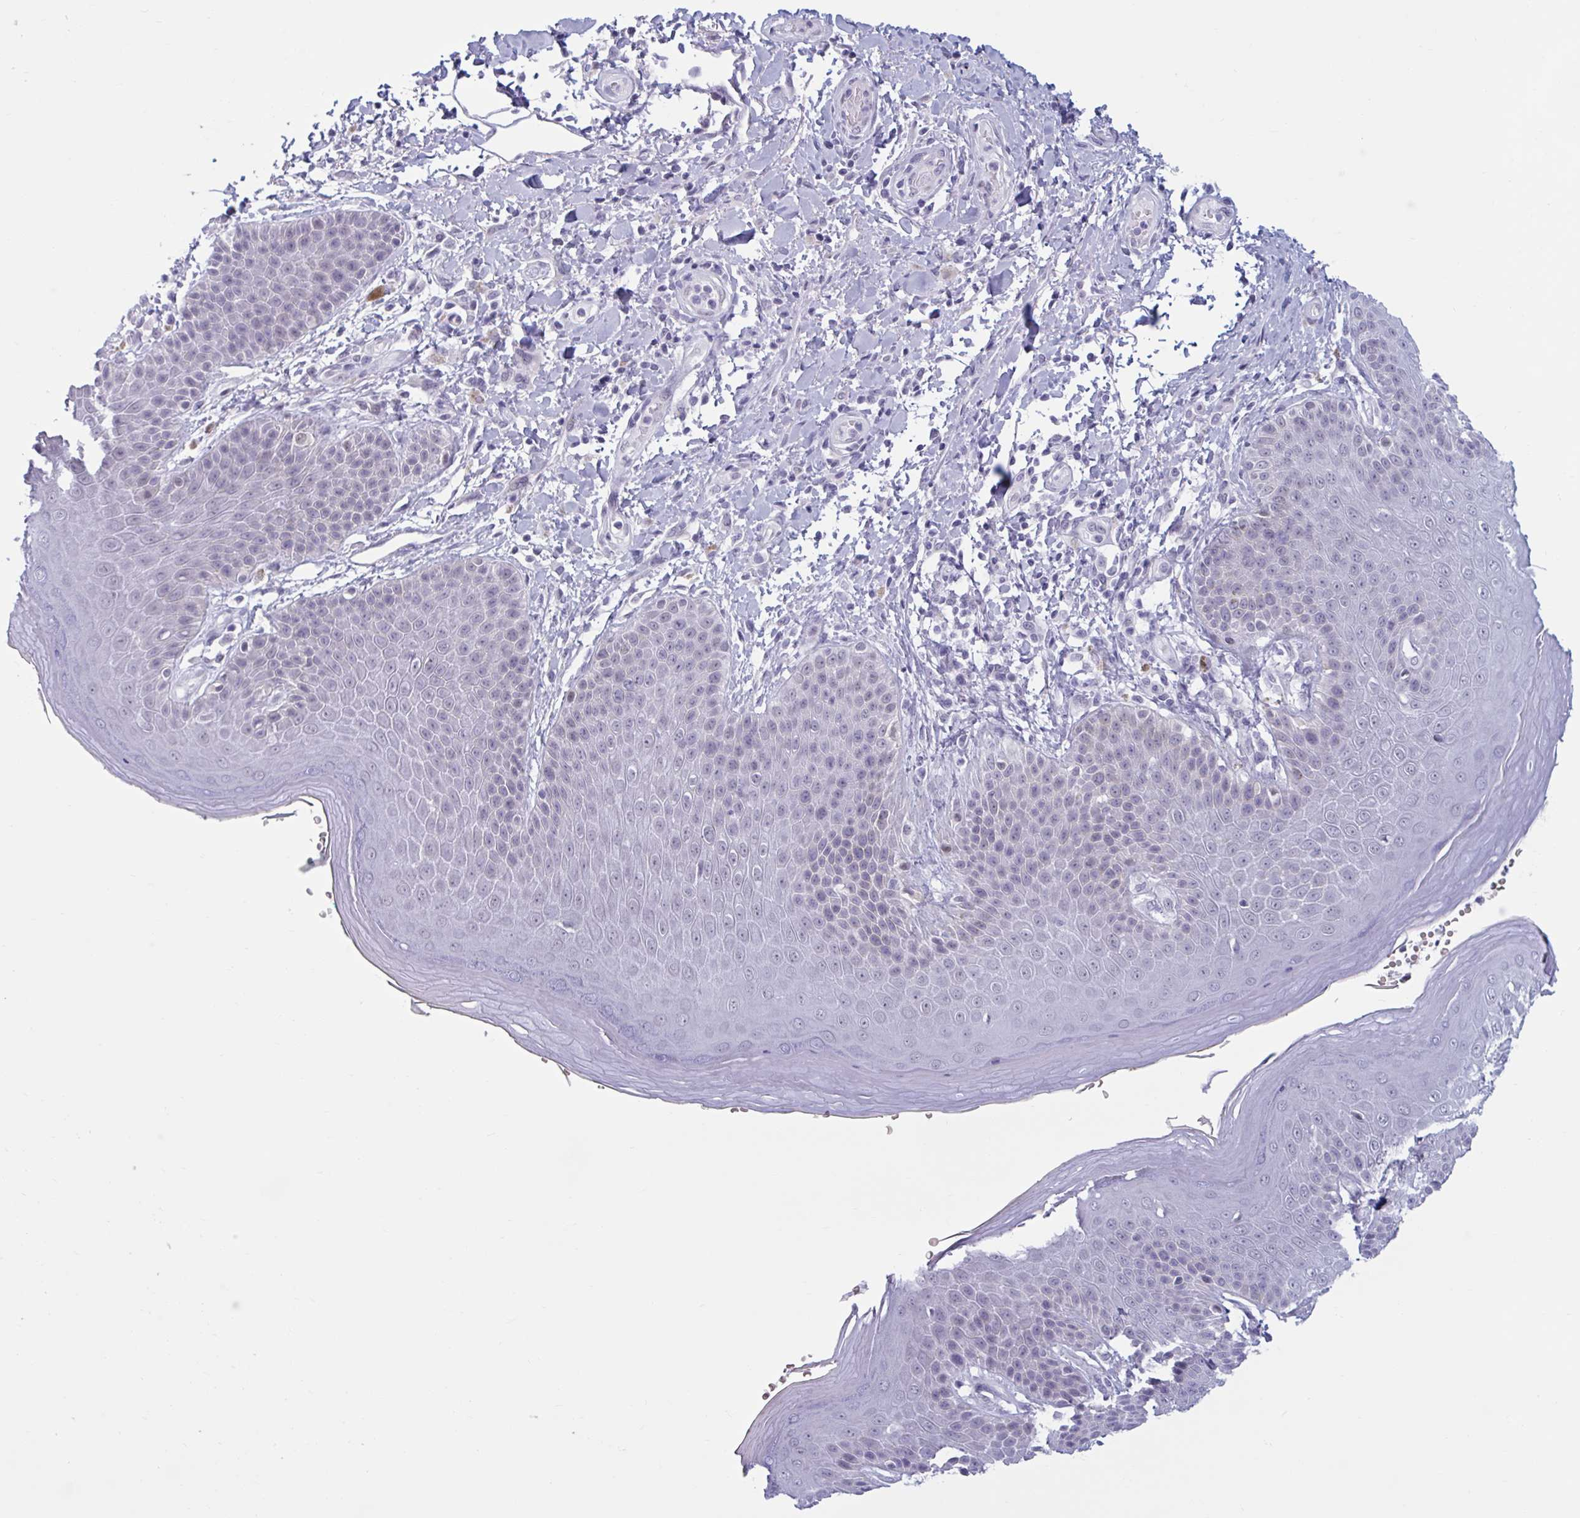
{"staining": {"intensity": "negative", "quantity": "none", "location": "none"}, "tissue": "skin", "cell_type": "Epidermal cells", "image_type": "normal", "snomed": [{"axis": "morphology", "description": "Normal tissue, NOS"}, {"axis": "topography", "description": "Peripheral nerve tissue"}], "caption": "High magnification brightfield microscopy of benign skin stained with DAB (3,3'-diaminobenzidine) (brown) and counterstained with hematoxylin (blue): epidermal cells show no significant staining. (DAB (3,3'-diaminobenzidine) IHC visualized using brightfield microscopy, high magnification).", "gene": "MSMB", "patient": {"sex": "male", "age": 51}}